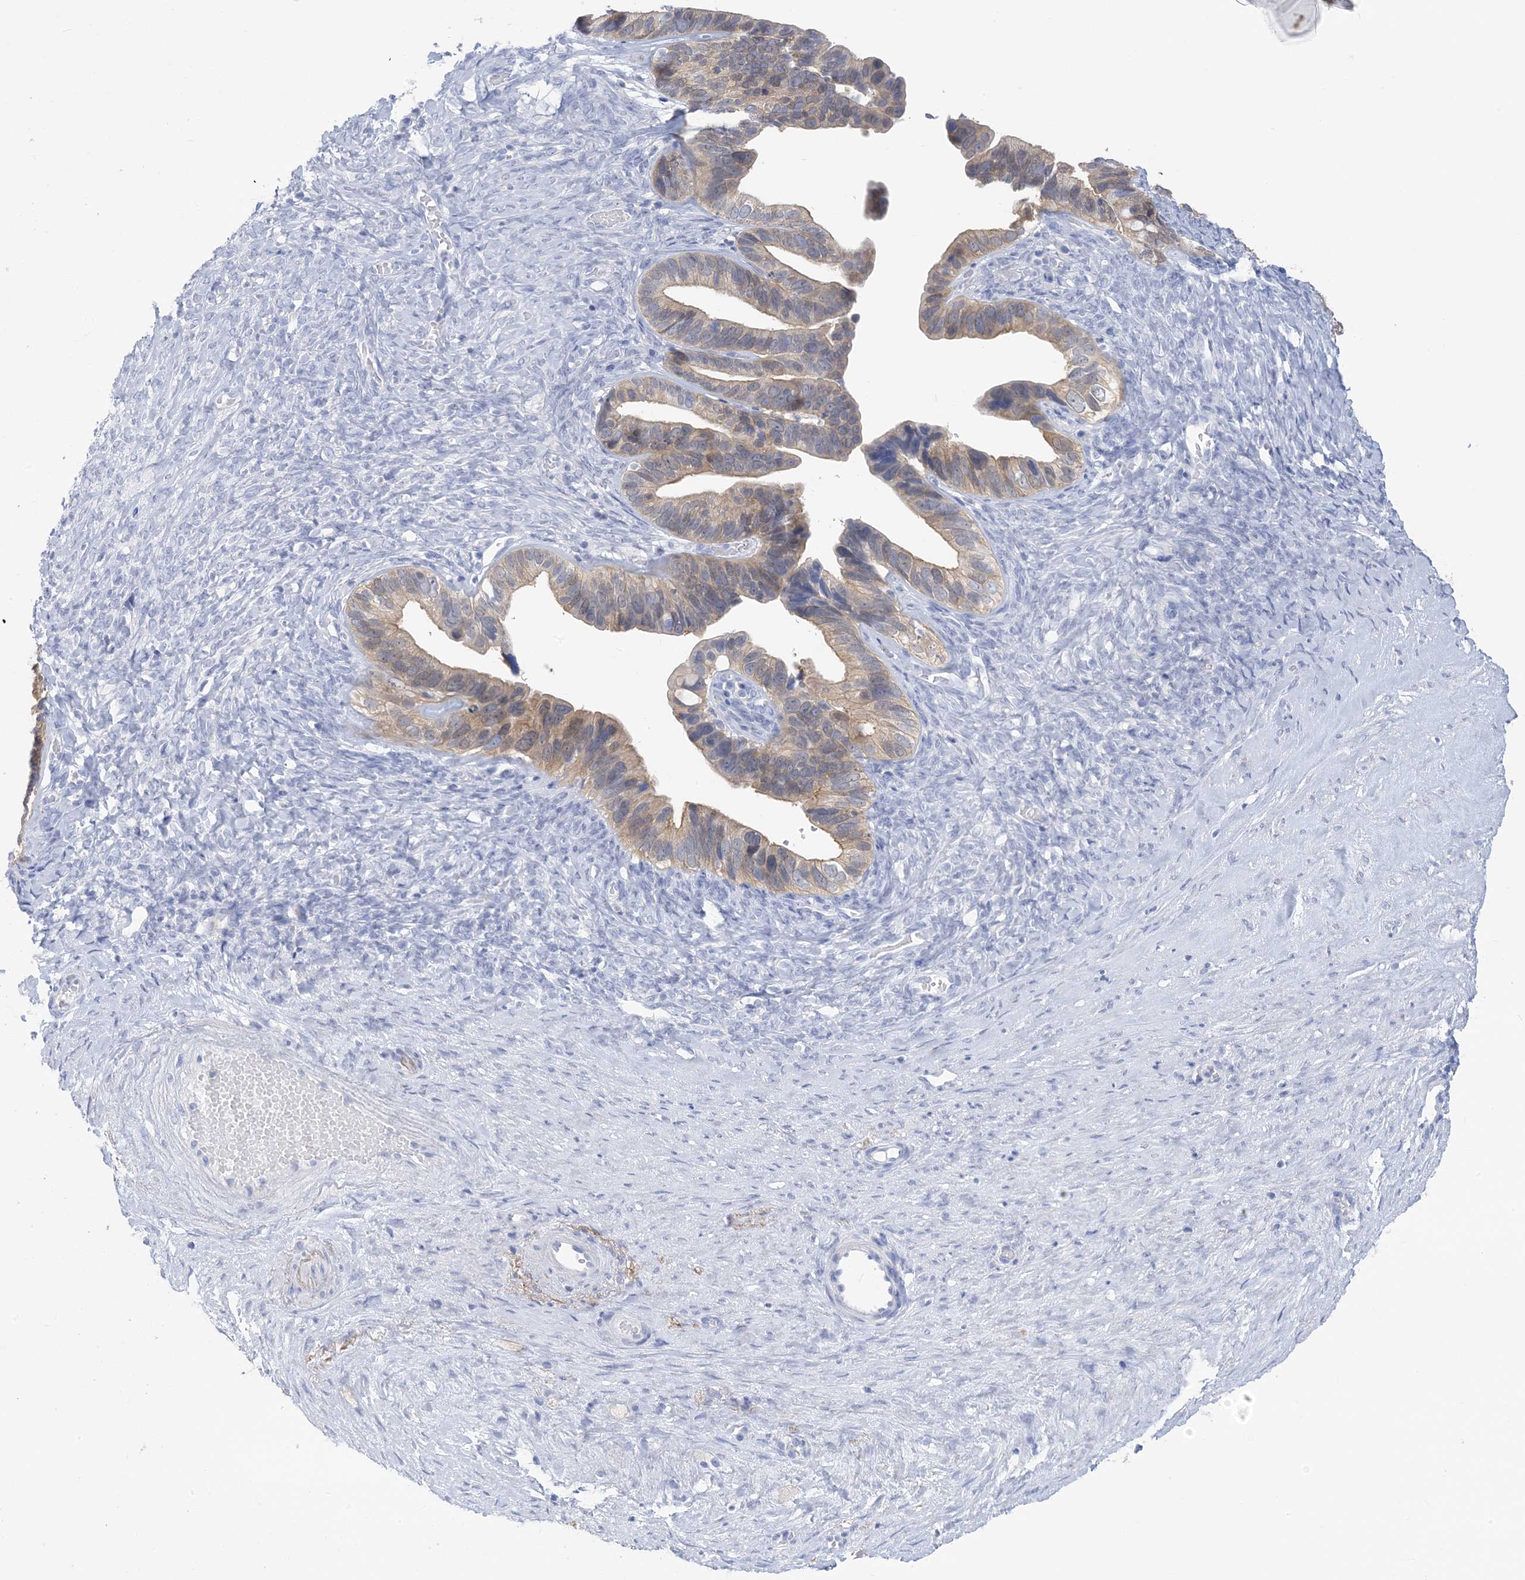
{"staining": {"intensity": "weak", "quantity": ">75%", "location": "cytoplasmic/membranous"}, "tissue": "ovarian cancer", "cell_type": "Tumor cells", "image_type": "cancer", "snomed": [{"axis": "morphology", "description": "Cystadenocarcinoma, serous, NOS"}, {"axis": "topography", "description": "Ovary"}], "caption": "Weak cytoplasmic/membranous protein positivity is present in approximately >75% of tumor cells in ovarian cancer.", "gene": "SH3YL1", "patient": {"sex": "female", "age": 56}}